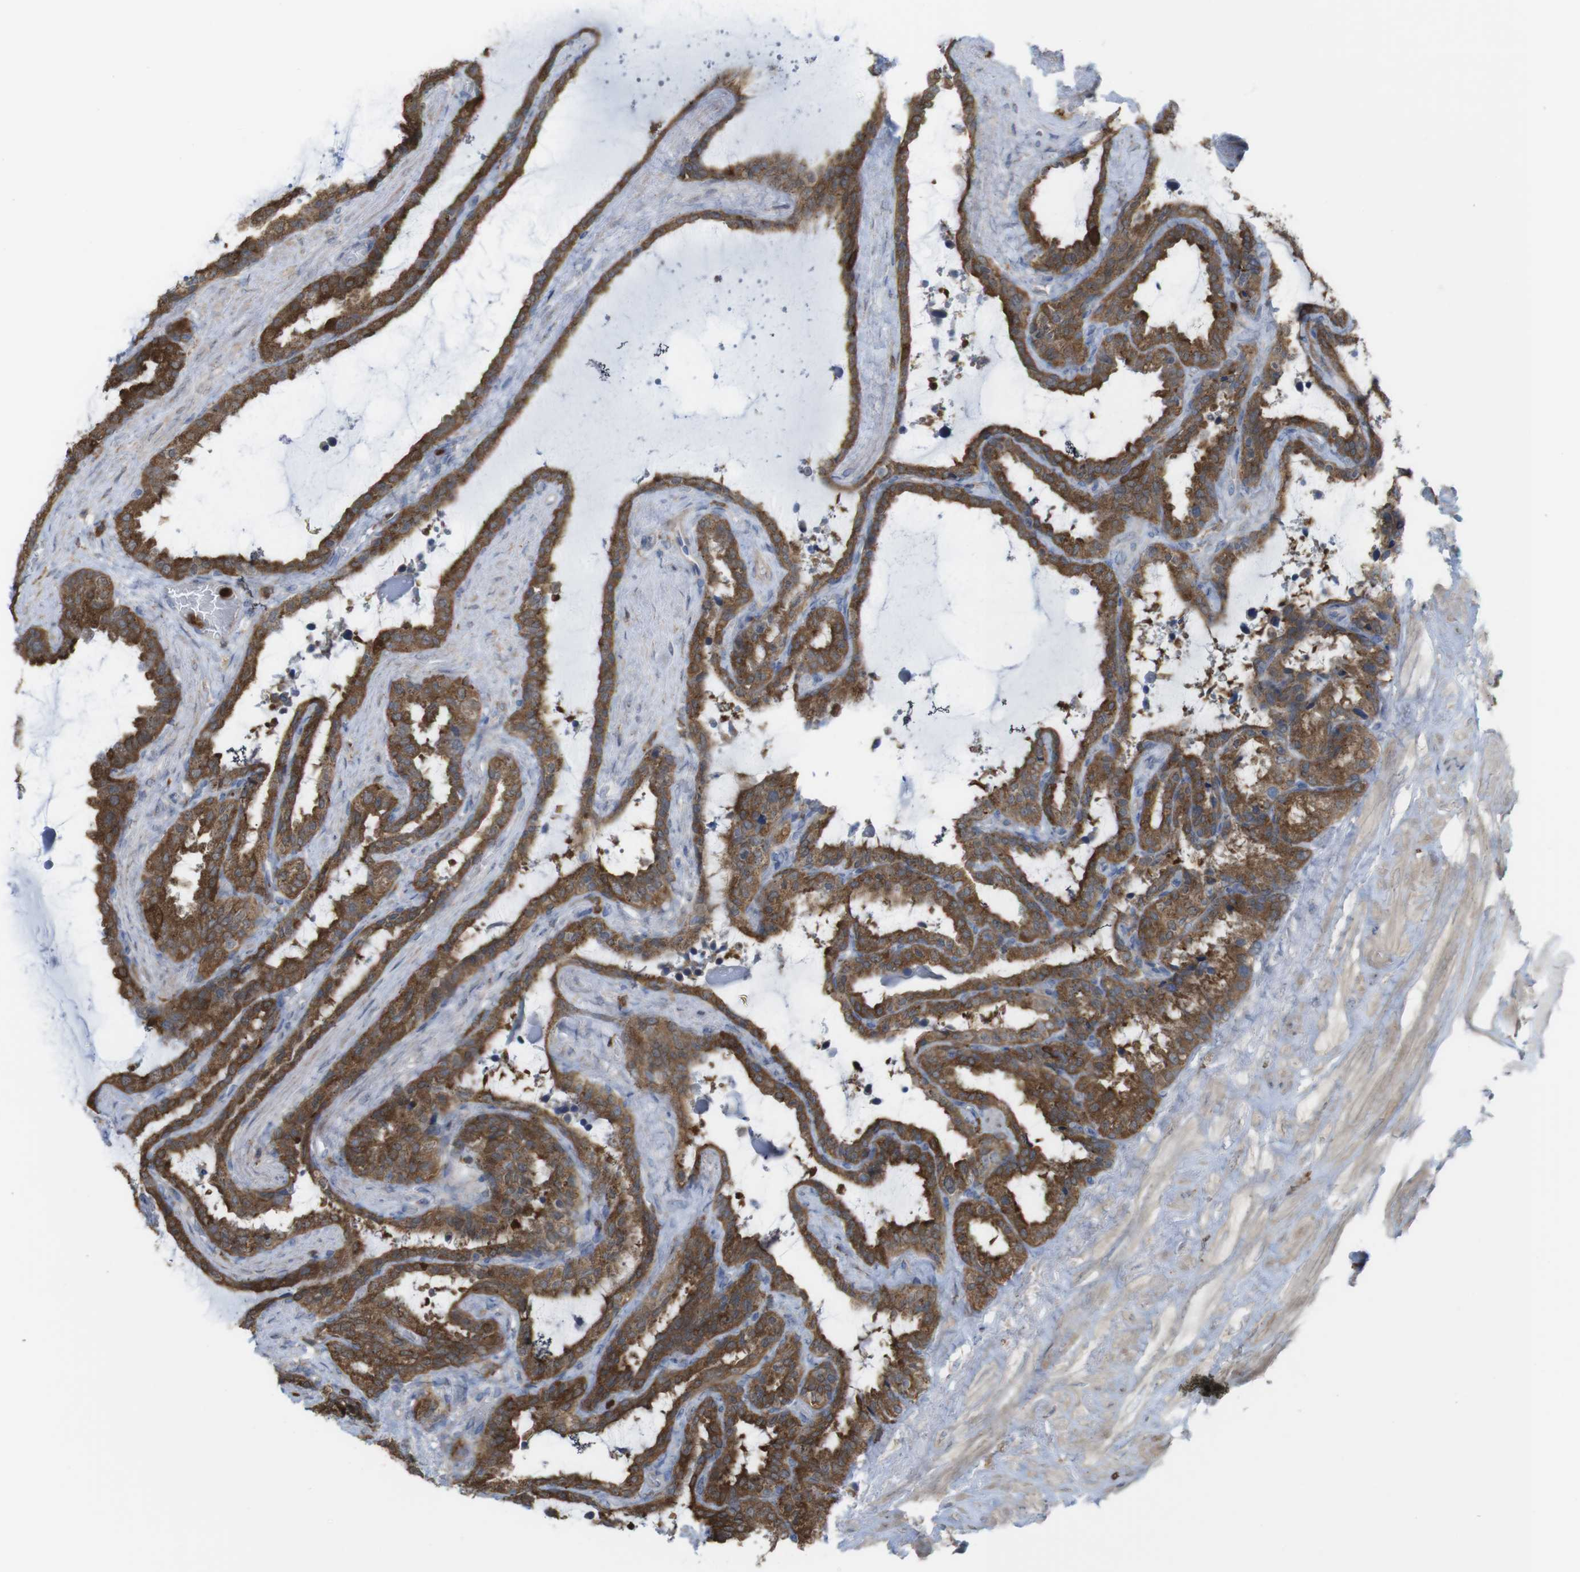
{"staining": {"intensity": "moderate", "quantity": ">75%", "location": "cytoplasmic/membranous"}, "tissue": "seminal vesicle", "cell_type": "Glandular cells", "image_type": "normal", "snomed": [{"axis": "morphology", "description": "Normal tissue, NOS"}, {"axis": "topography", "description": "Seminal veicle"}], "caption": "Seminal vesicle stained for a protein demonstrates moderate cytoplasmic/membranous positivity in glandular cells. The staining was performed using DAB (3,3'-diaminobenzidine) to visualize the protein expression in brown, while the nuclei were stained in blue with hematoxylin (Magnification: 20x).", "gene": "PRKCD", "patient": {"sex": "male", "age": 46}}